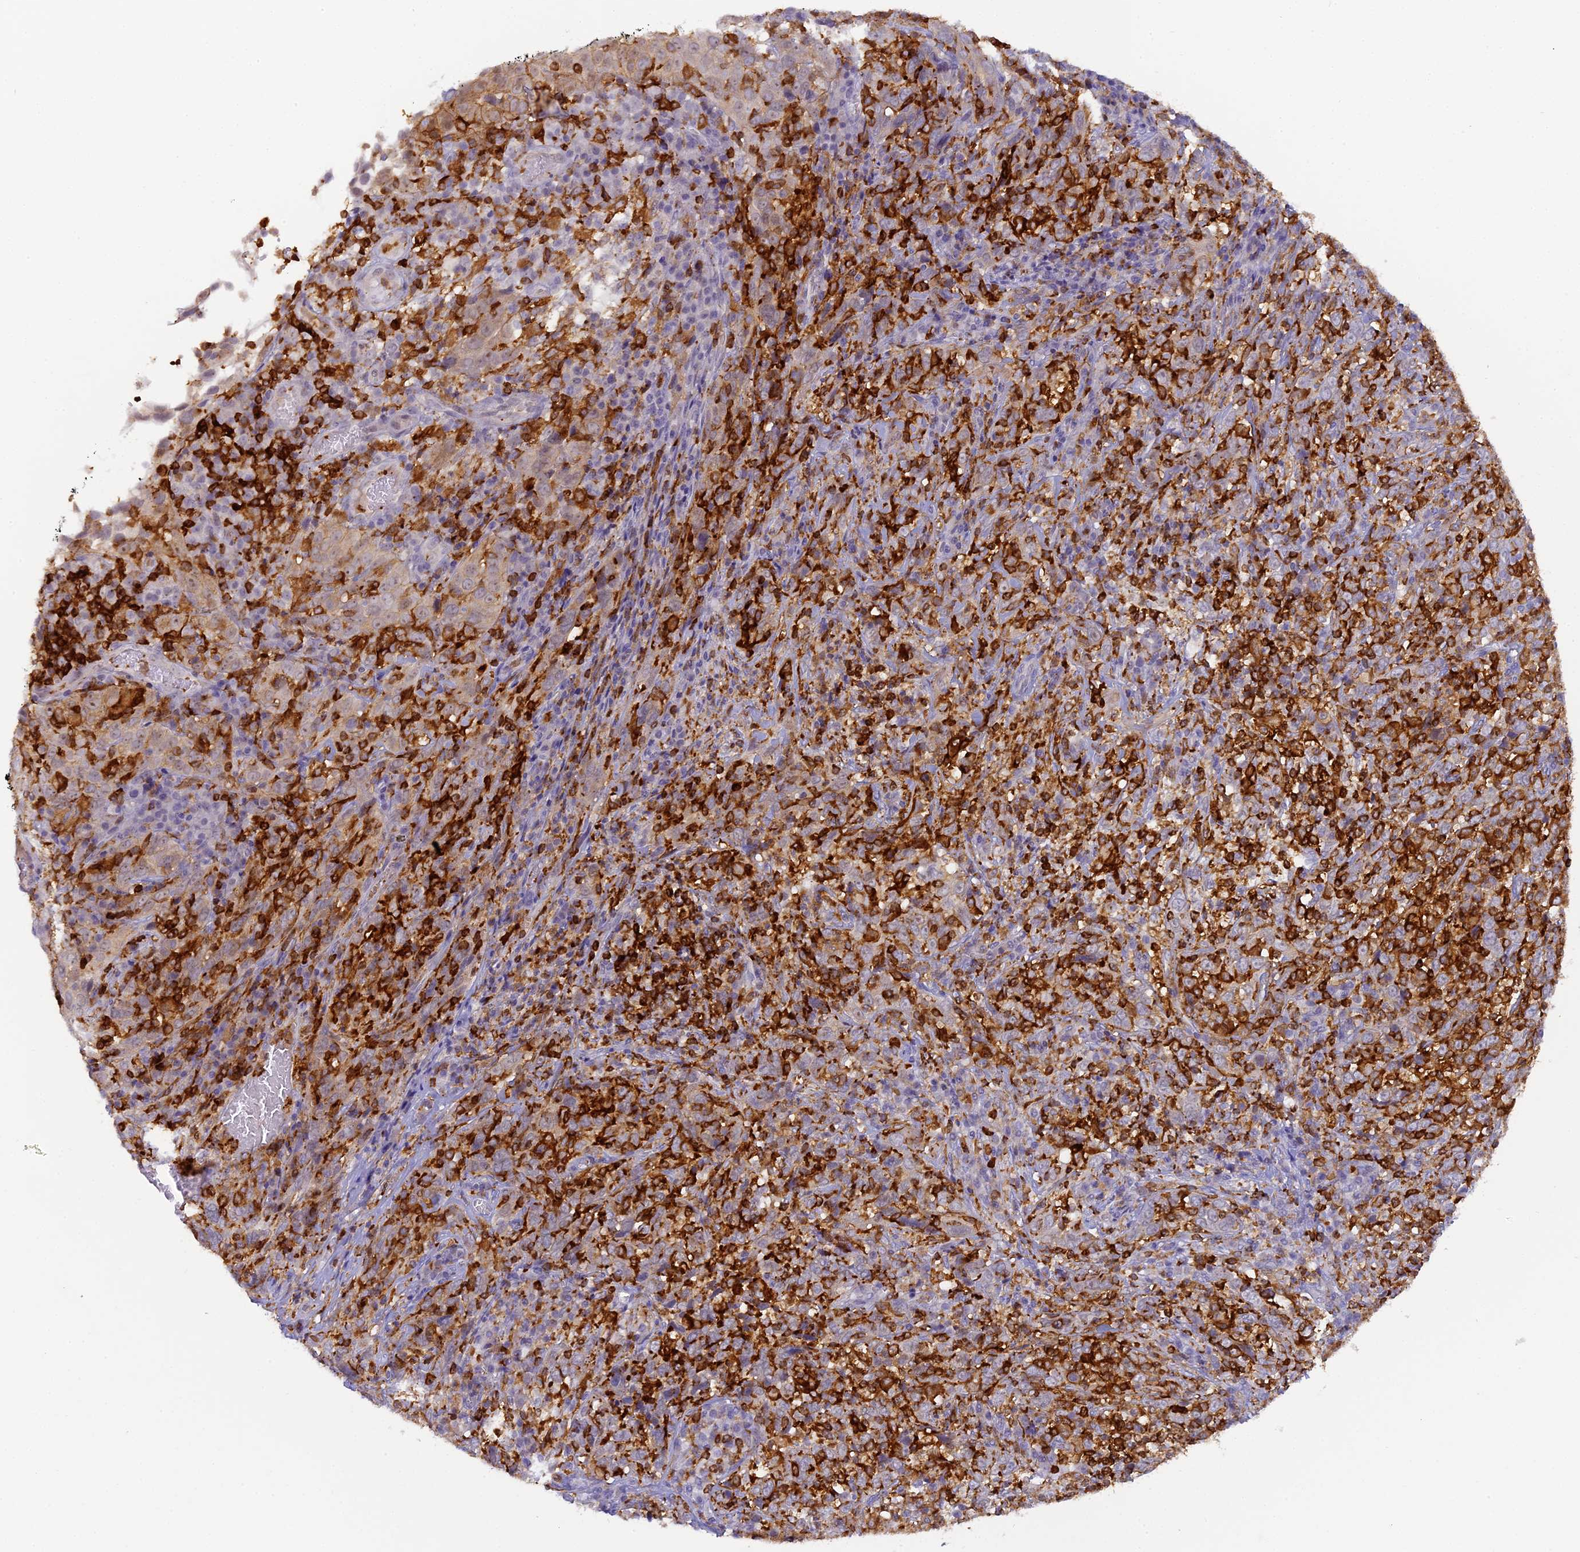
{"staining": {"intensity": "moderate", "quantity": "<25%", "location": "cytoplasmic/membranous"}, "tissue": "cervical cancer", "cell_type": "Tumor cells", "image_type": "cancer", "snomed": [{"axis": "morphology", "description": "Squamous cell carcinoma, NOS"}, {"axis": "topography", "description": "Cervix"}], "caption": "A high-resolution photomicrograph shows immunohistochemistry (IHC) staining of cervical squamous cell carcinoma, which exhibits moderate cytoplasmic/membranous positivity in about <25% of tumor cells. (Brightfield microscopy of DAB IHC at high magnification).", "gene": "FYB1", "patient": {"sex": "female", "age": 46}}